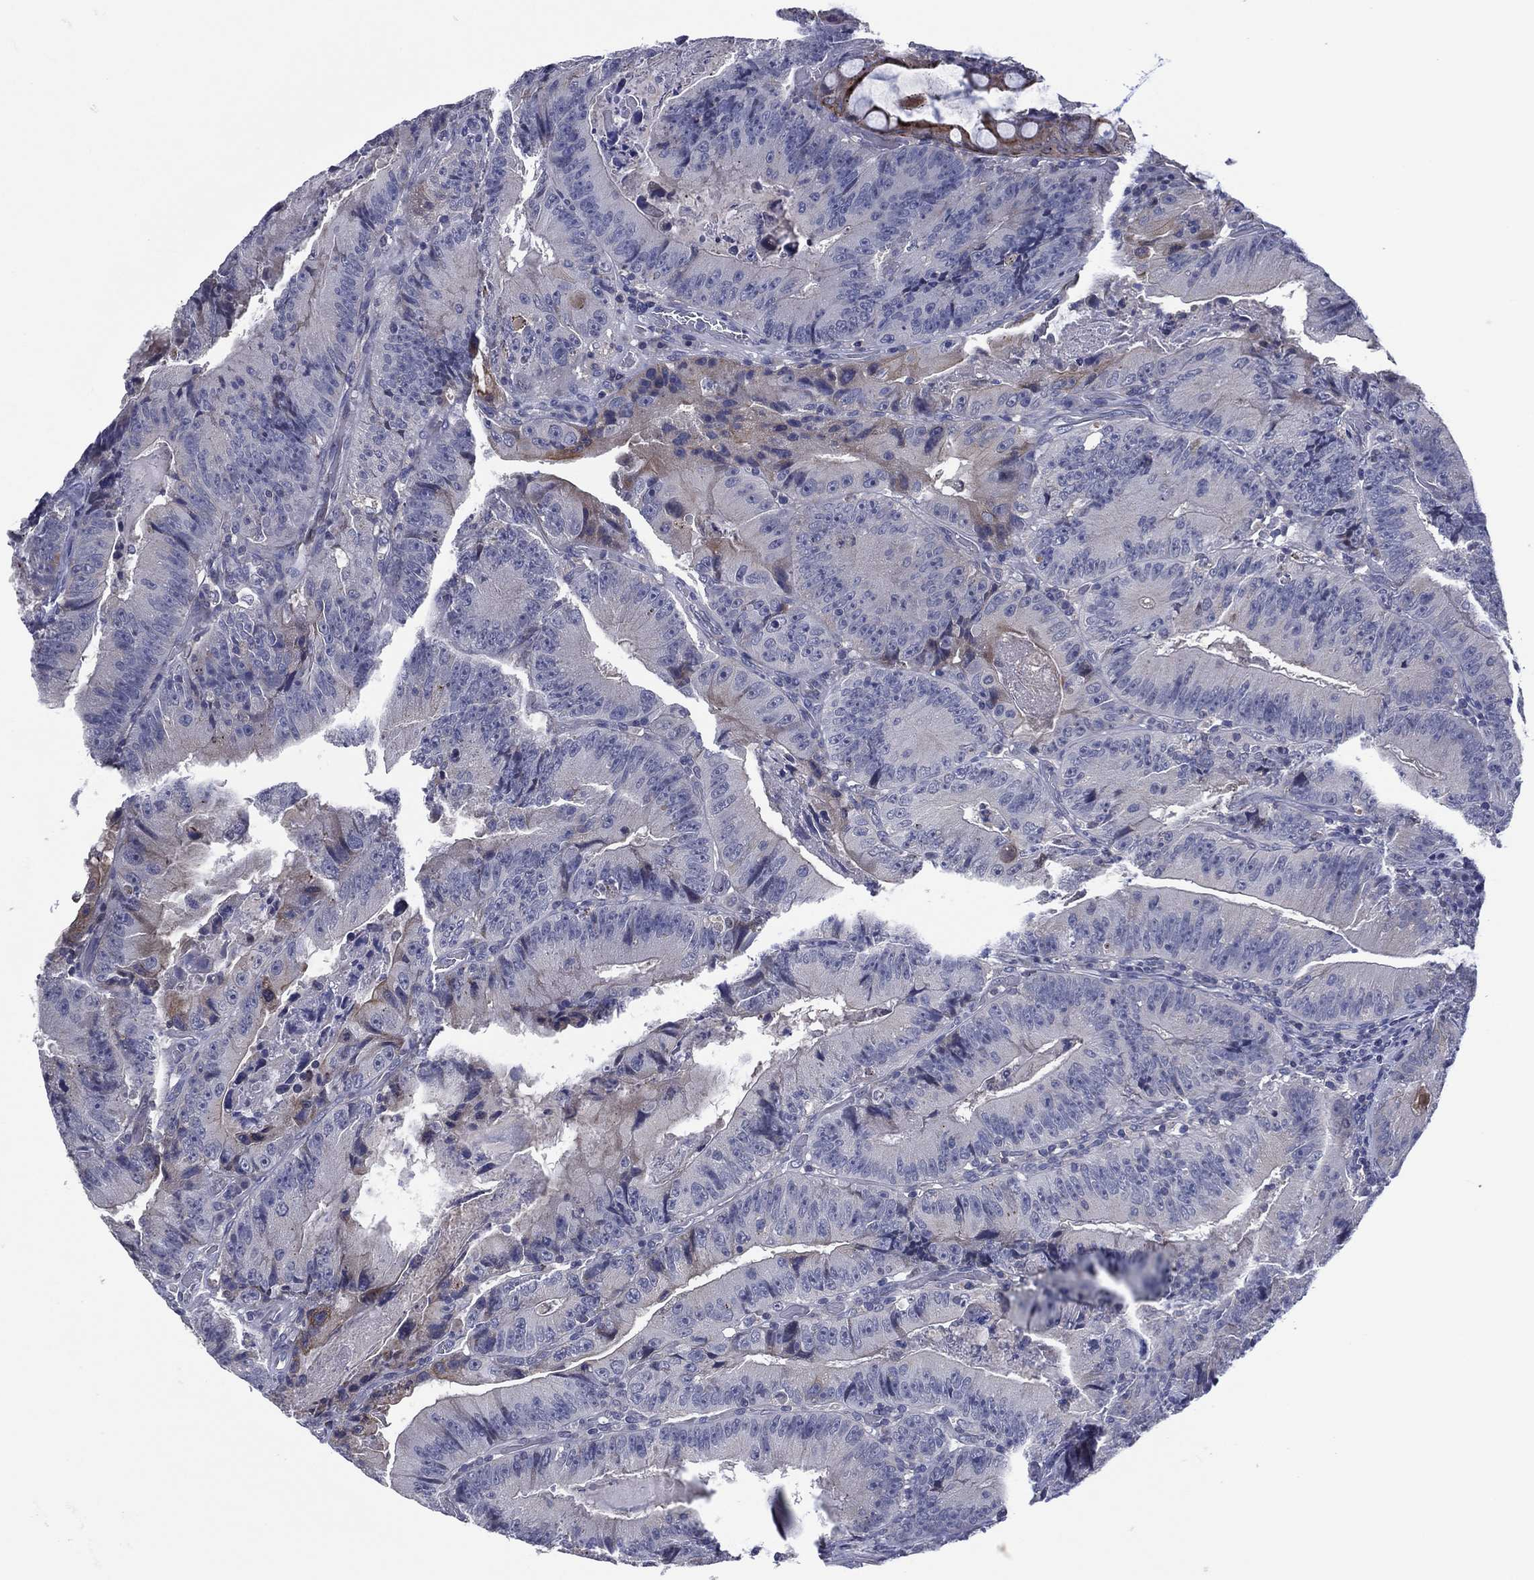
{"staining": {"intensity": "moderate", "quantity": "<25%", "location": "cytoplasmic/membranous"}, "tissue": "colorectal cancer", "cell_type": "Tumor cells", "image_type": "cancer", "snomed": [{"axis": "morphology", "description": "Adenocarcinoma, NOS"}, {"axis": "topography", "description": "Colon"}], "caption": "High-power microscopy captured an immunohistochemistry (IHC) image of adenocarcinoma (colorectal), revealing moderate cytoplasmic/membranous expression in approximately <25% of tumor cells.", "gene": "TRIM31", "patient": {"sex": "female", "age": 86}}